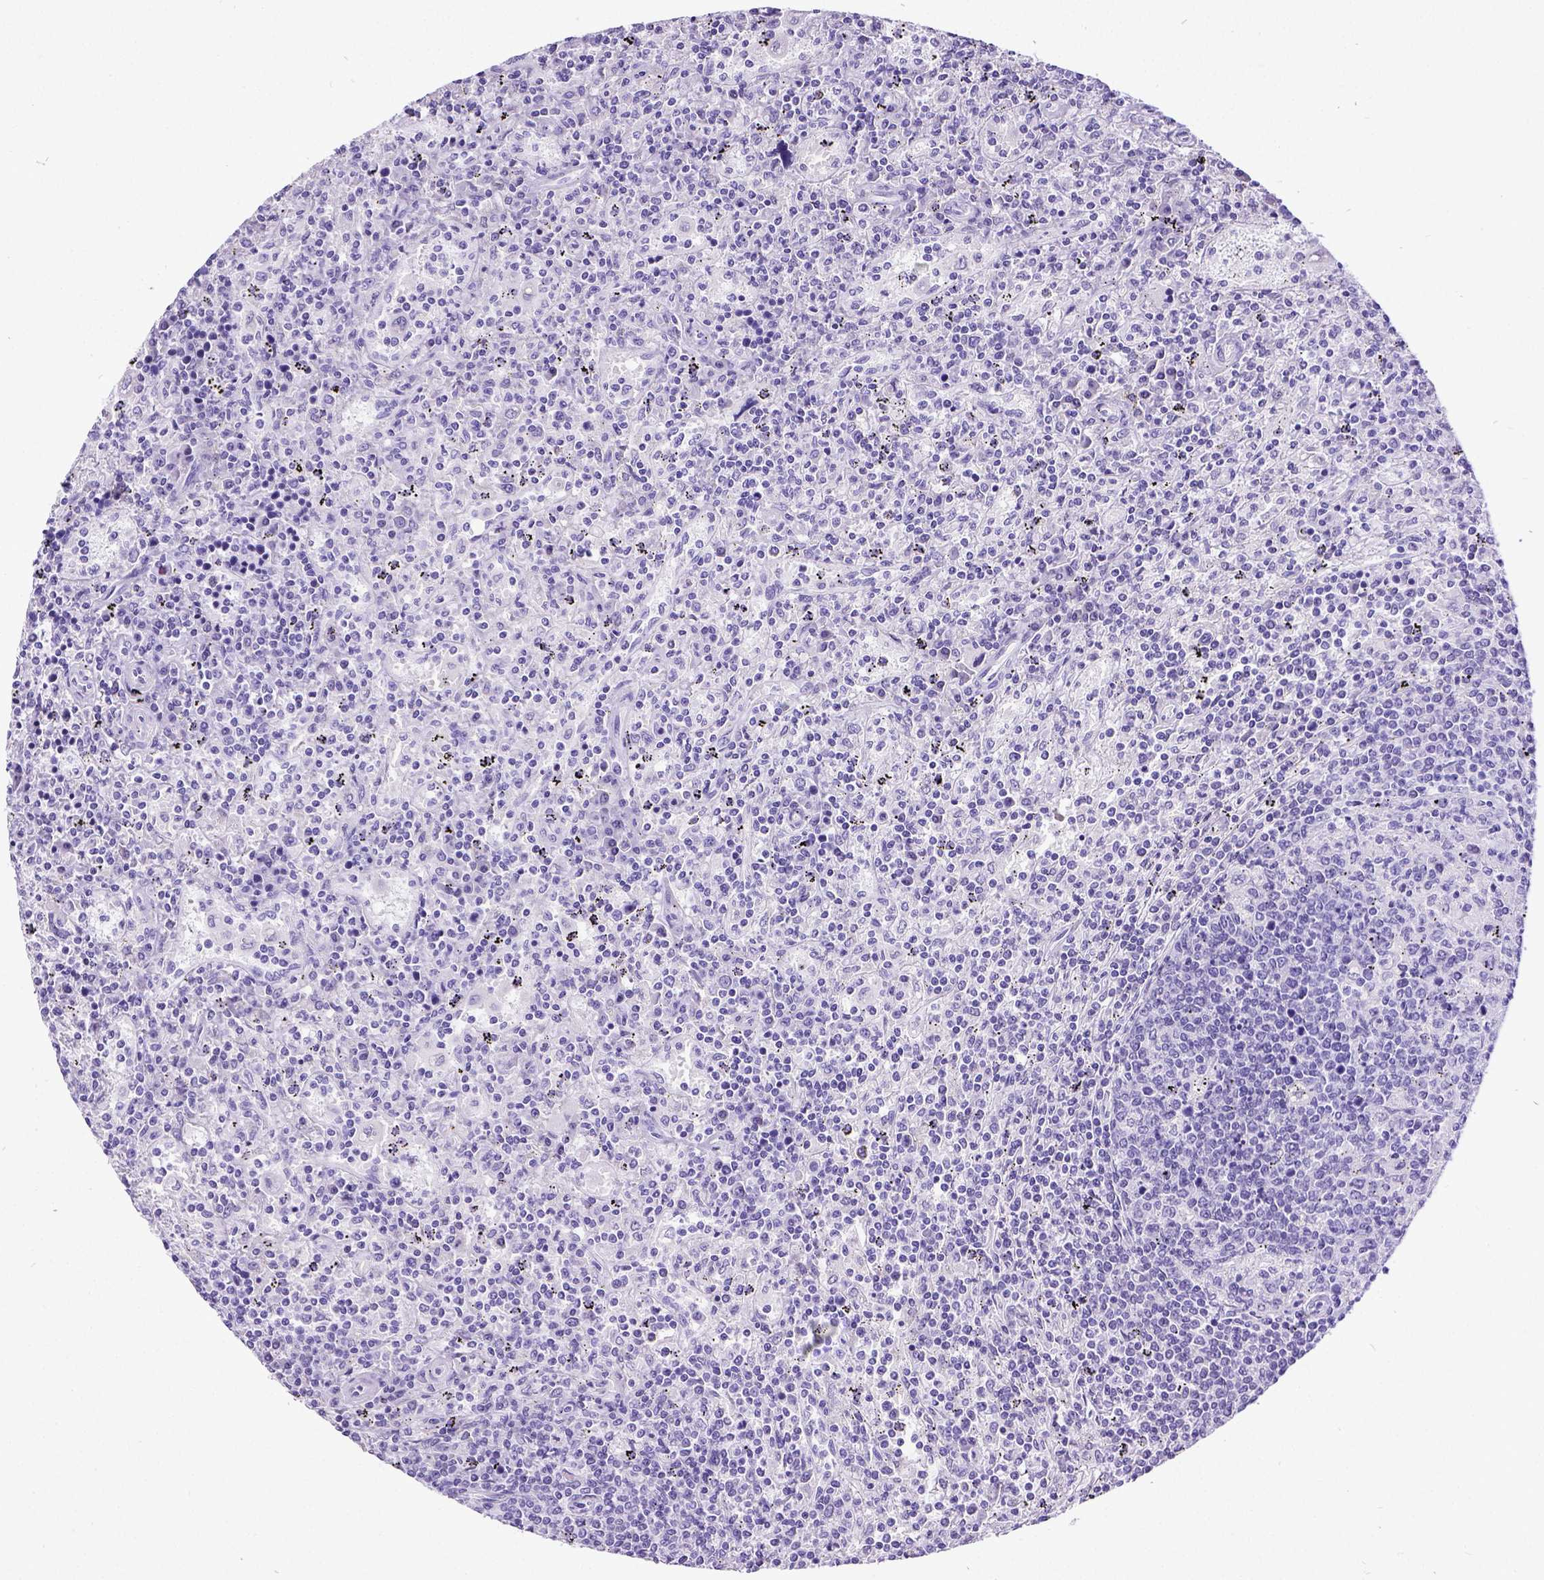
{"staining": {"intensity": "negative", "quantity": "none", "location": "none"}, "tissue": "lymphoma", "cell_type": "Tumor cells", "image_type": "cancer", "snomed": [{"axis": "morphology", "description": "Malignant lymphoma, non-Hodgkin's type, Low grade"}, {"axis": "topography", "description": "Spleen"}], "caption": "DAB immunohistochemical staining of human lymphoma demonstrates no significant staining in tumor cells. Brightfield microscopy of IHC stained with DAB (brown) and hematoxylin (blue), captured at high magnification.", "gene": "SATB2", "patient": {"sex": "male", "age": 62}}